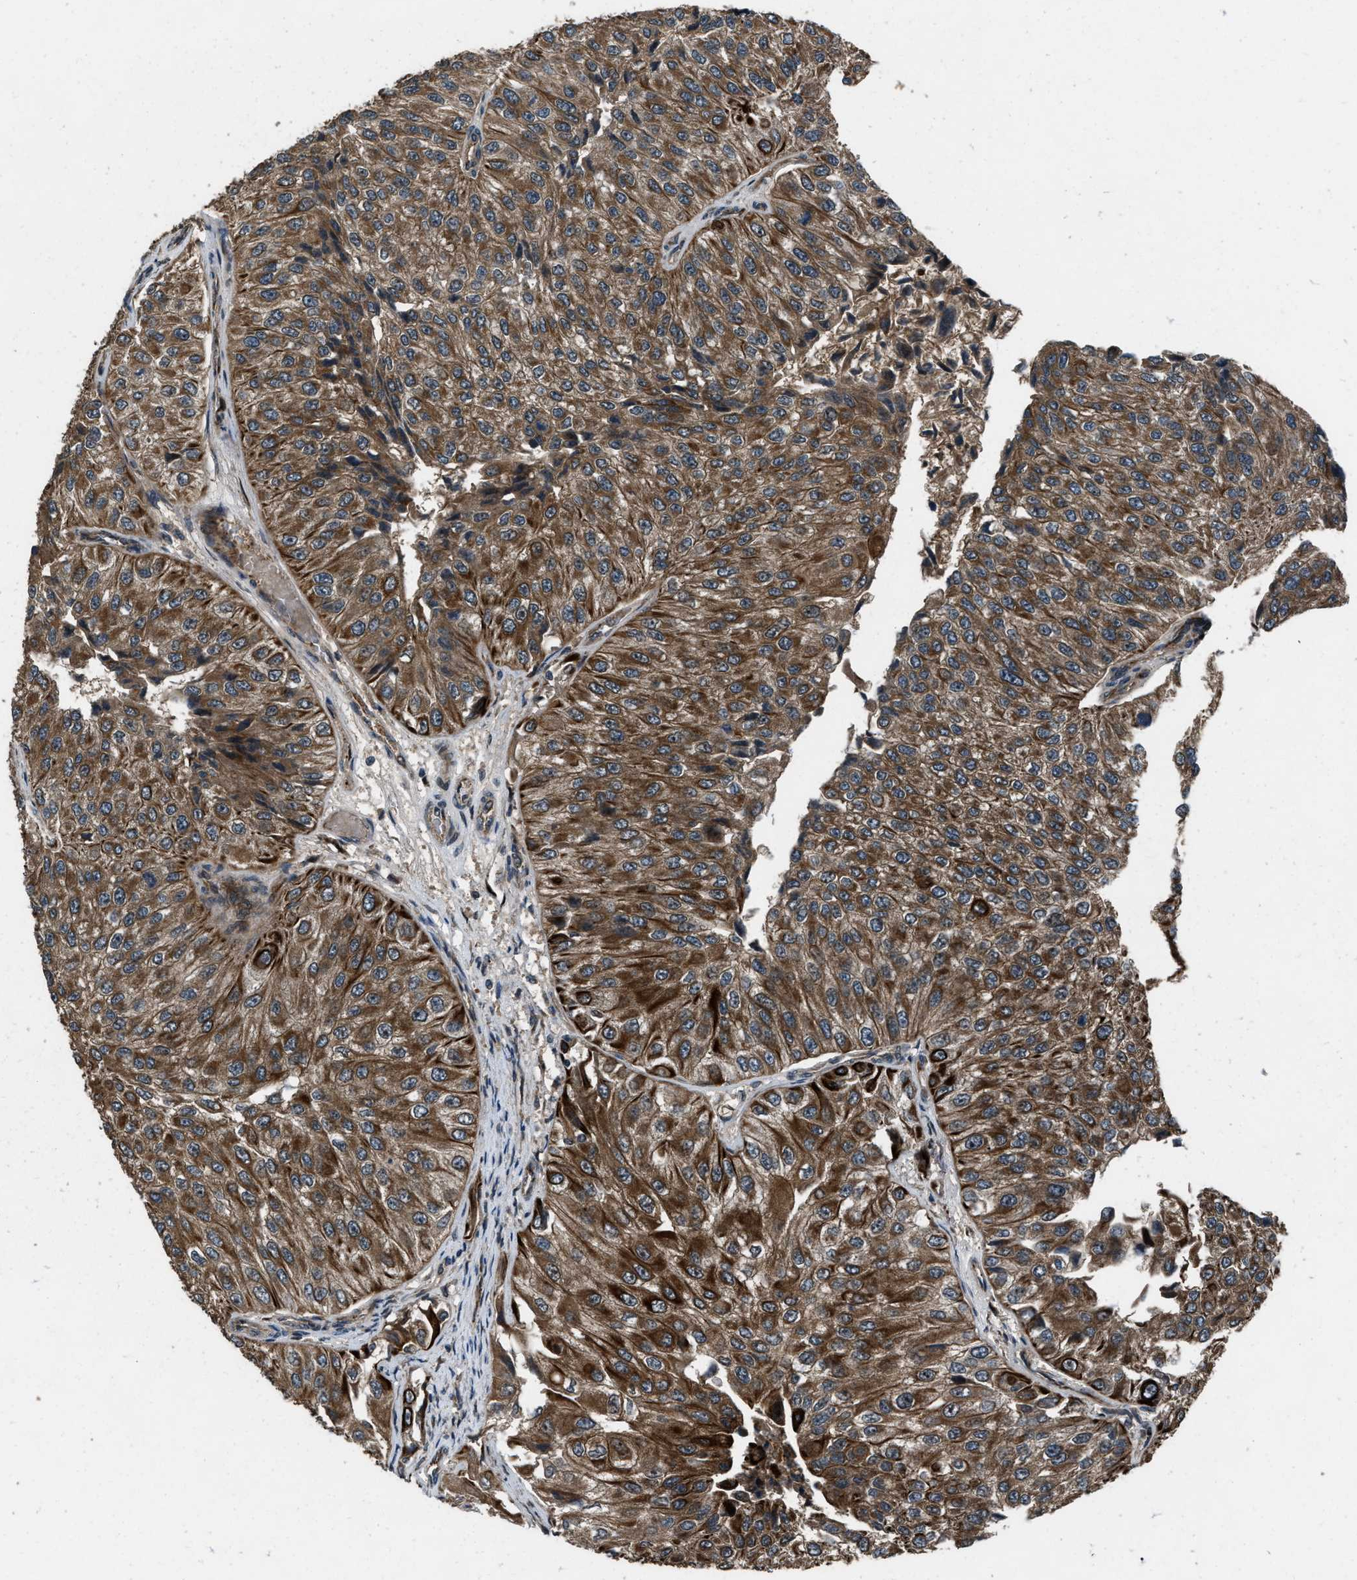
{"staining": {"intensity": "moderate", "quantity": ">75%", "location": "cytoplasmic/membranous"}, "tissue": "urothelial cancer", "cell_type": "Tumor cells", "image_type": "cancer", "snomed": [{"axis": "morphology", "description": "Urothelial carcinoma, High grade"}, {"axis": "topography", "description": "Kidney"}, {"axis": "topography", "description": "Urinary bladder"}], "caption": "Urothelial carcinoma (high-grade) tissue shows moderate cytoplasmic/membranous staining in approximately >75% of tumor cells, visualized by immunohistochemistry. The staining was performed using DAB (3,3'-diaminobenzidine) to visualize the protein expression in brown, while the nuclei were stained in blue with hematoxylin (Magnification: 20x).", "gene": "IRAK4", "patient": {"sex": "male", "age": 77}}